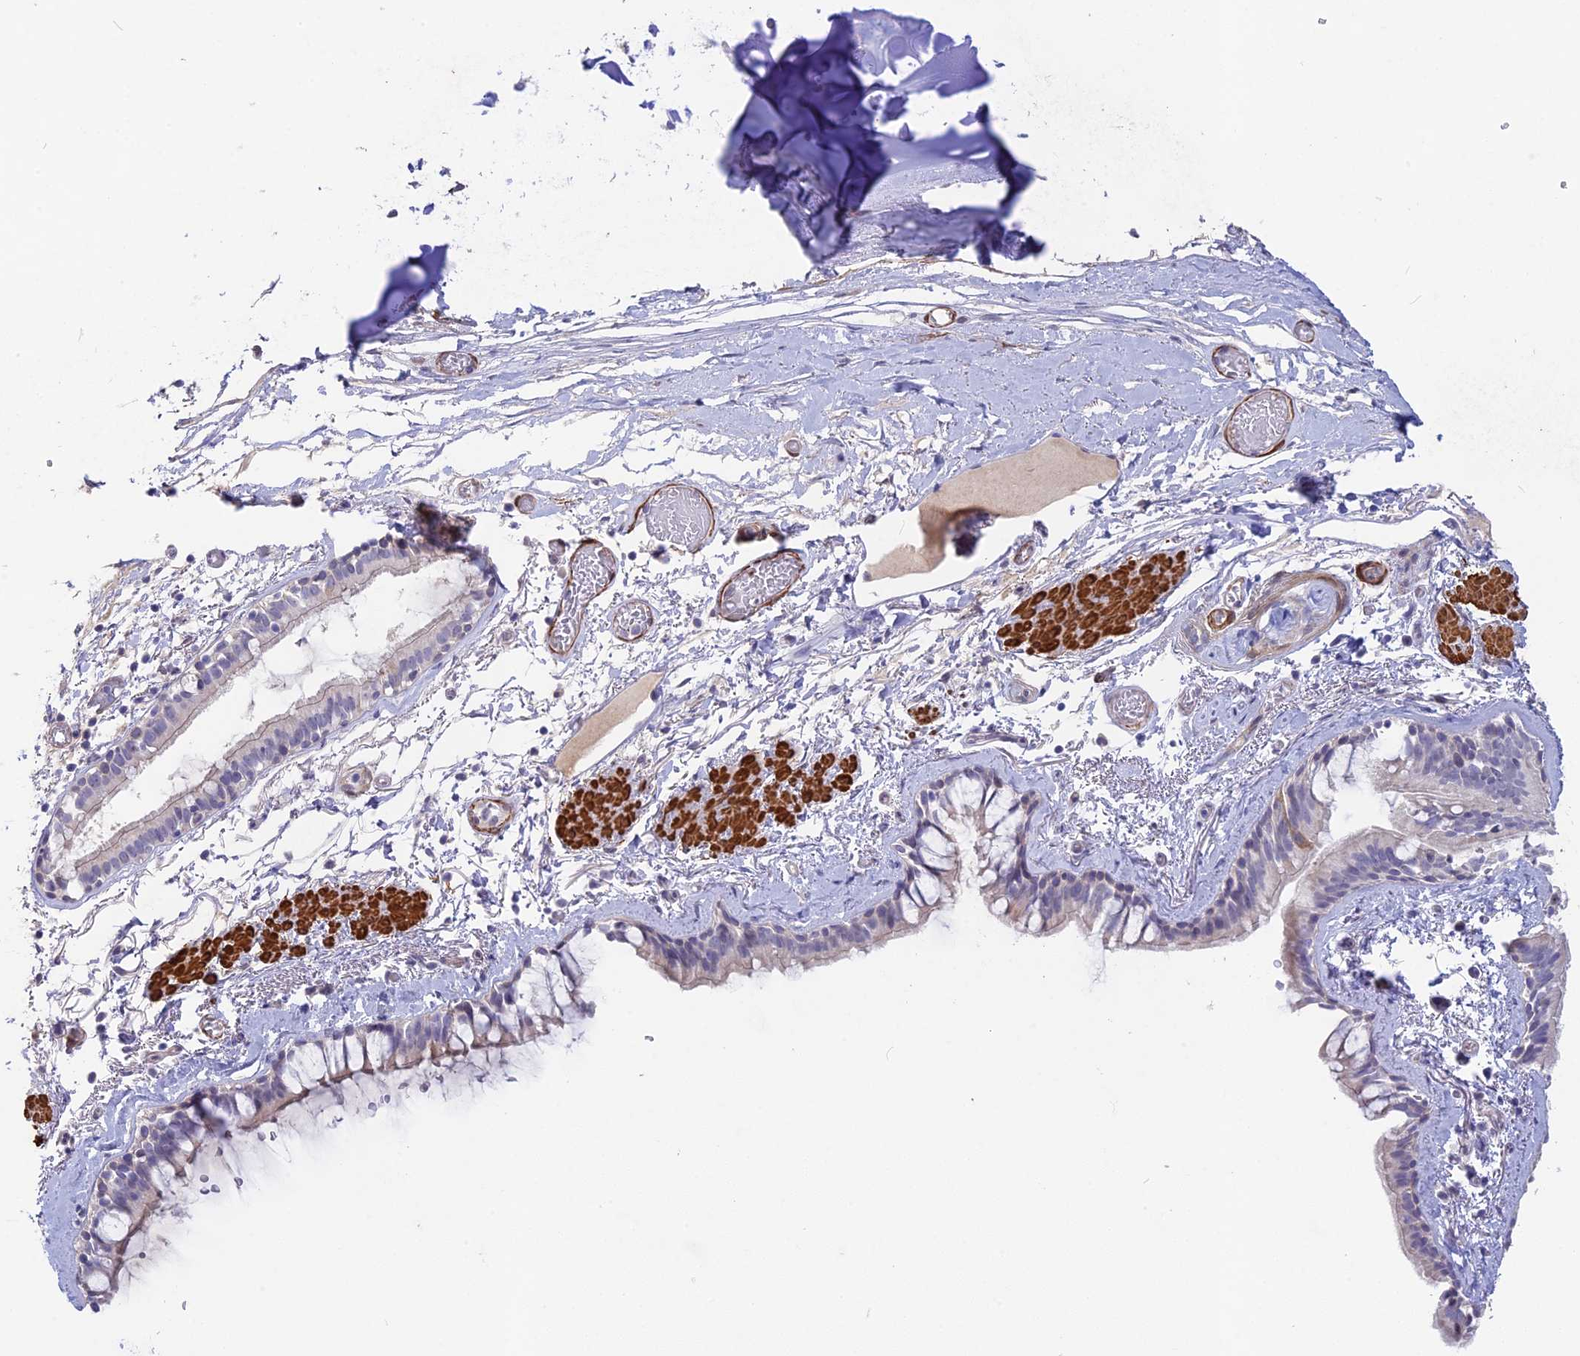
{"staining": {"intensity": "moderate", "quantity": "<25%", "location": "cytoplasmic/membranous"}, "tissue": "bronchus", "cell_type": "Respiratory epithelial cells", "image_type": "normal", "snomed": [{"axis": "morphology", "description": "Normal tissue, NOS"}, {"axis": "topography", "description": "Cartilage tissue"}], "caption": "This micrograph reveals IHC staining of unremarkable human bronchus, with low moderate cytoplasmic/membranous positivity in about <25% of respiratory epithelial cells.", "gene": "CCDC154", "patient": {"sex": "male", "age": 63}}